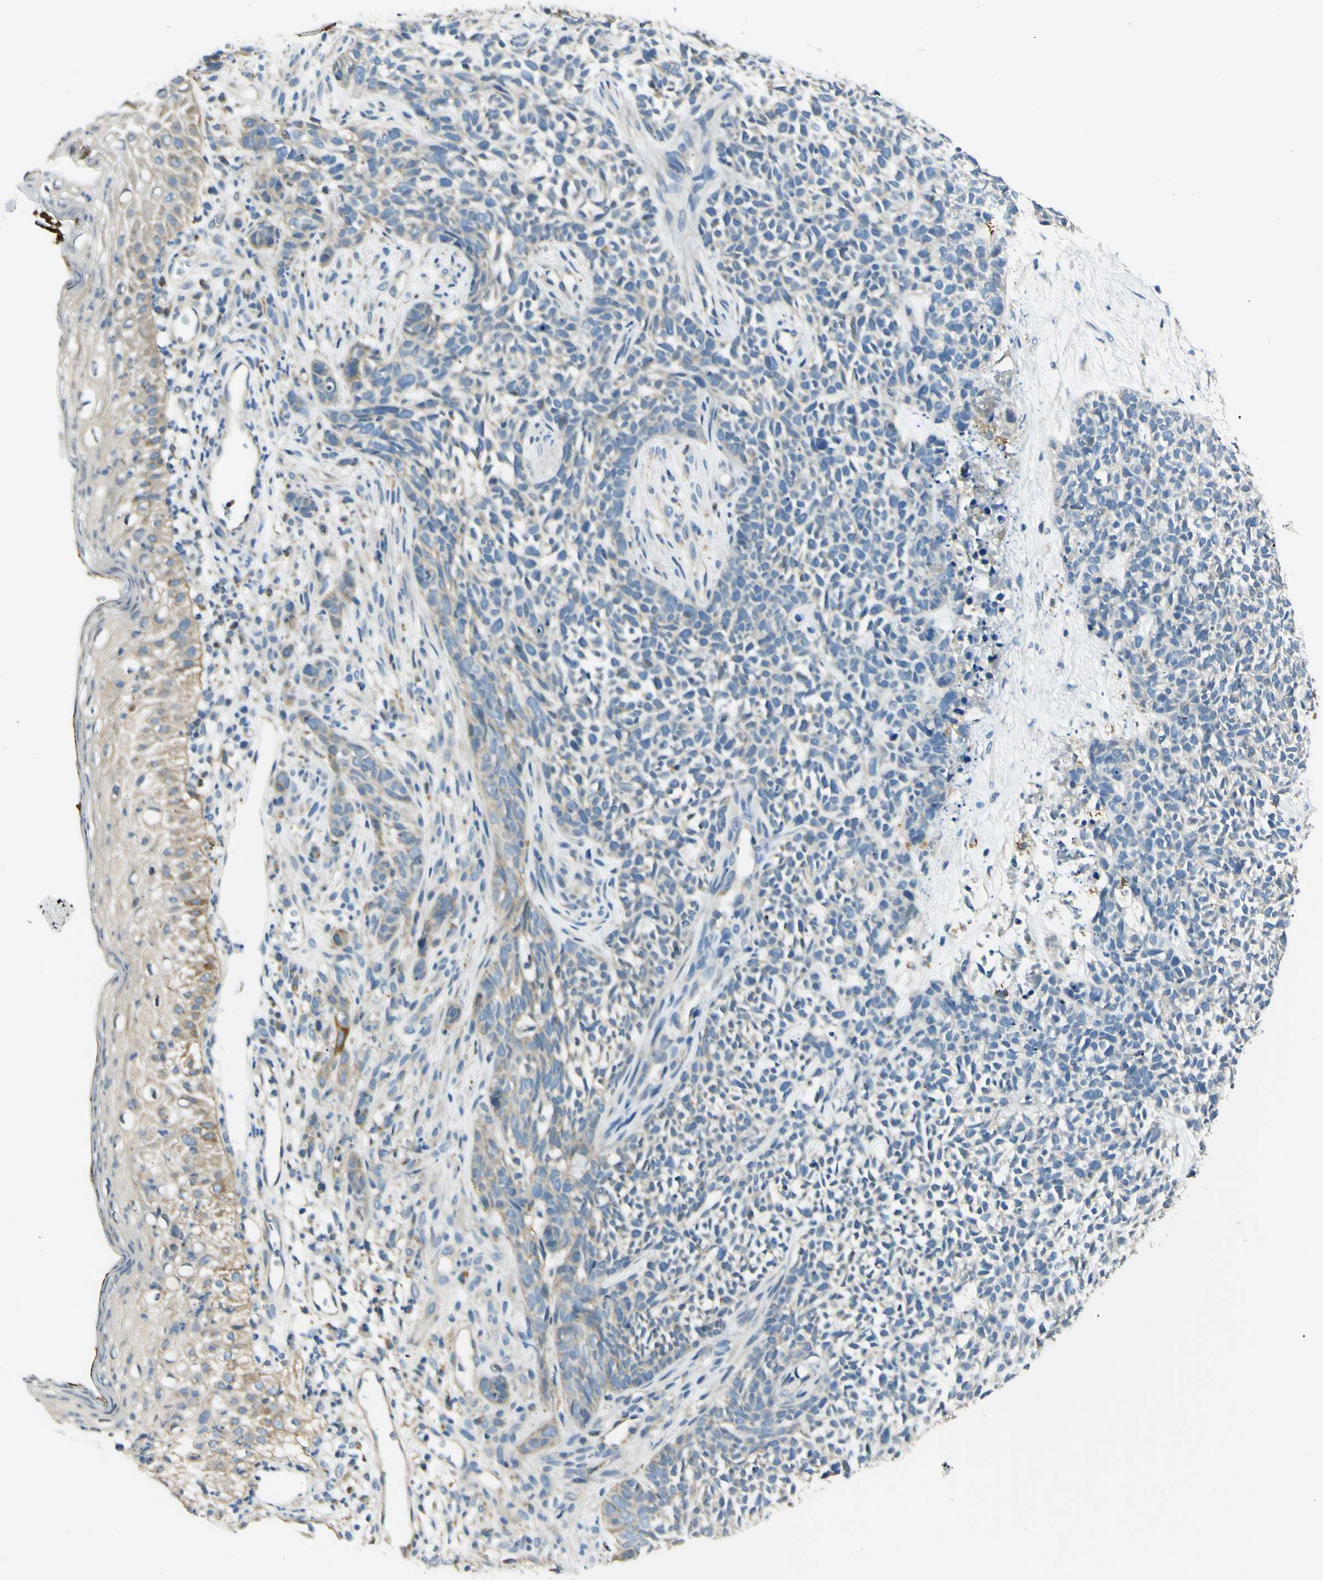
{"staining": {"intensity": "weak", "quantity": "<25%", "location": "cytoplasmic/membranous"}, "tissue": "skin cancer", "cell_type": "Tumor cells", "image_type": "cancer", "snomed": [{"axis": "morphology", "description": "Basal cell carcinoma"}, {"axis": "topography", "description": "Skin"}], "caption": "Immunohistochemistry image of human skin cancer (basal cell carcinoma) stained for a protein (brown), which exhibits no positivity in tumor cells.", "gene": "LAMA3", "patient": {"sex": "female", "age": 84}}